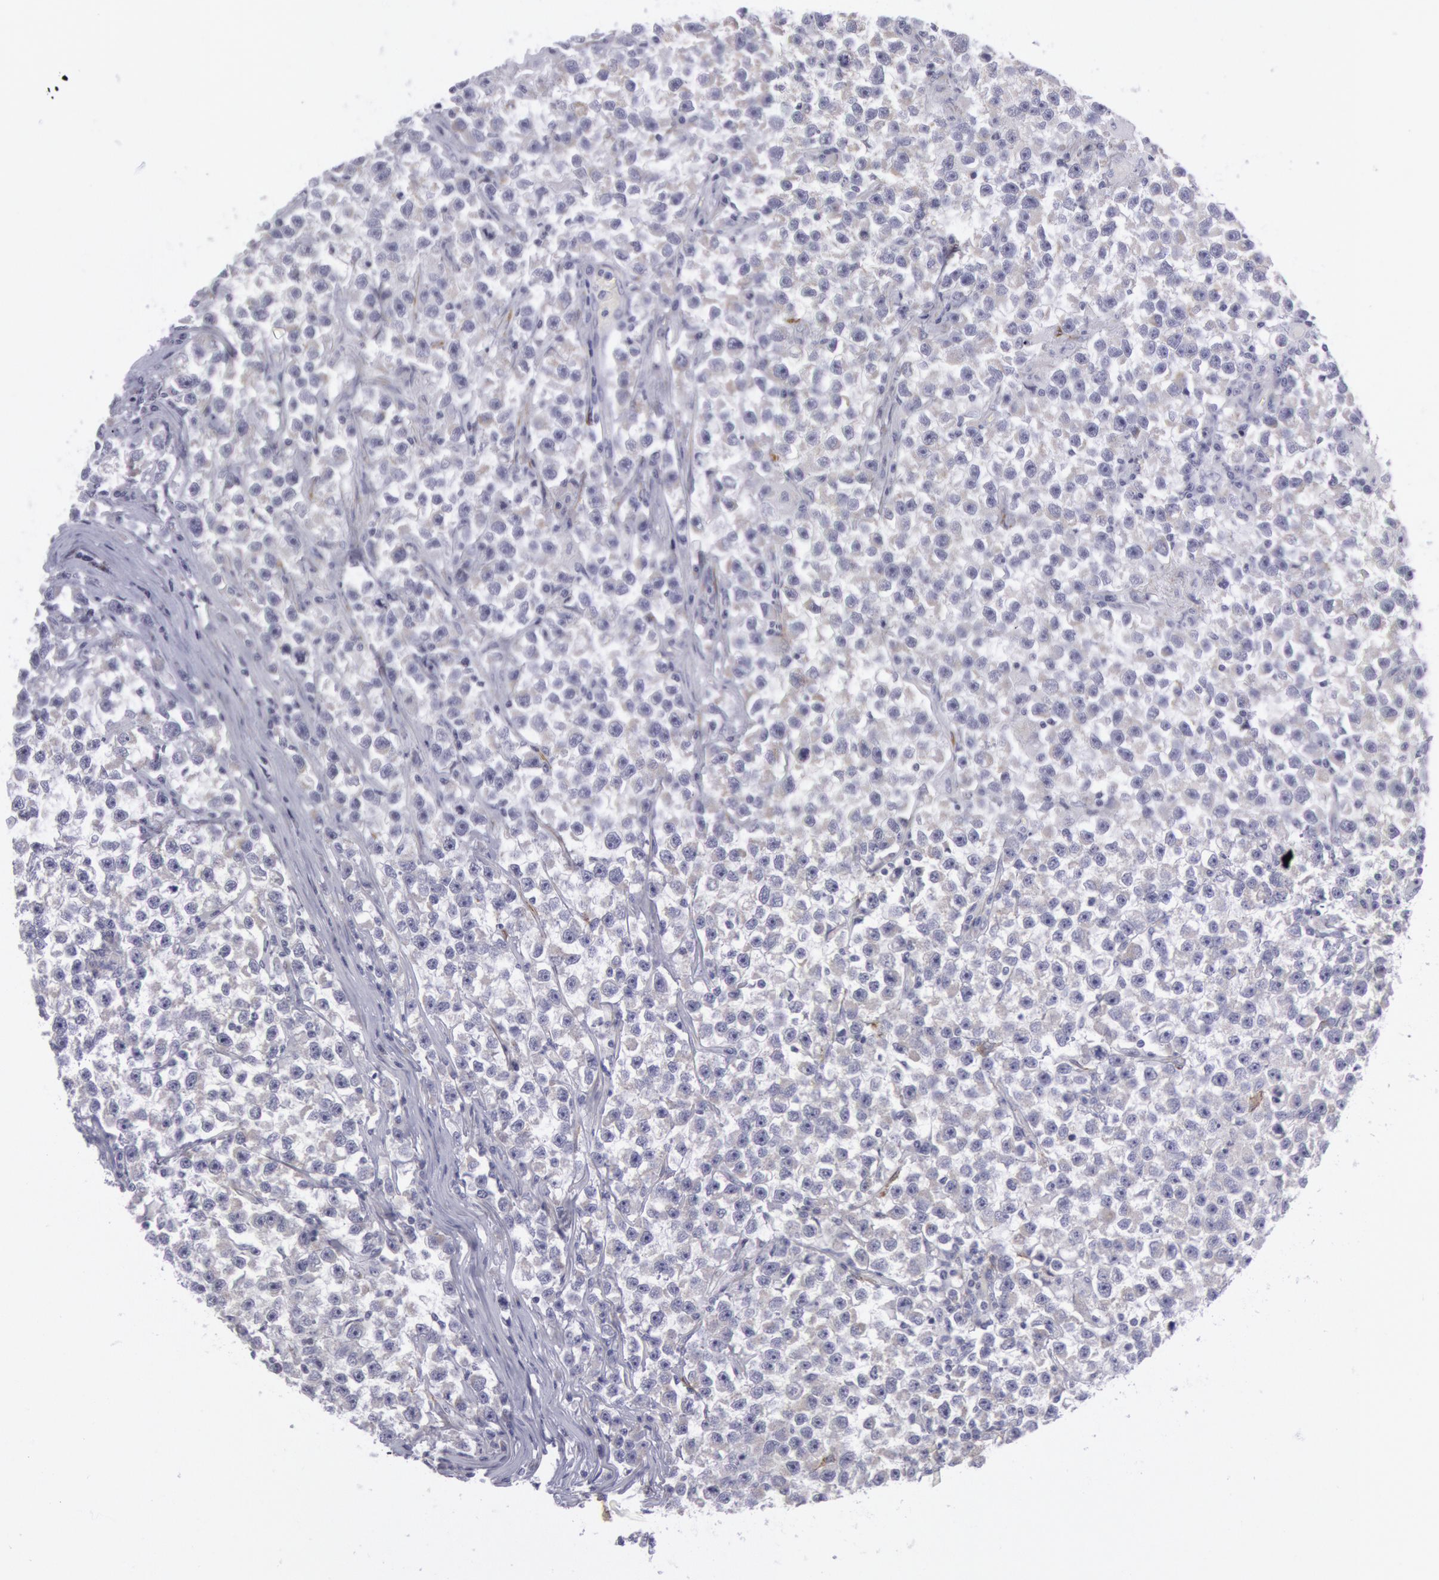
{"staining": {"intensity": "negative", "quantity": "none", "location": "none"}, "tissue": "testis cancer", "cell_type": "Tumor cells", "image_type": "cancer", "snomed": [{"axis": "morphology", "description": "Seminoma, NOS"}, {"axis": "topography", "description": "Testis"}], "caption": "A photomicrograph of testis cancer (seminoma) stained for a protein displays no brown staining in tumor cells. Brightfield microscopy of immunohistochemistry stained with DAB (3,3'-diaminobenzidine) (brown) and hematoxylin (blue), captured at high magnification.", "gene": "CDH13", "patient": {"sex": "male", "age": 33}}